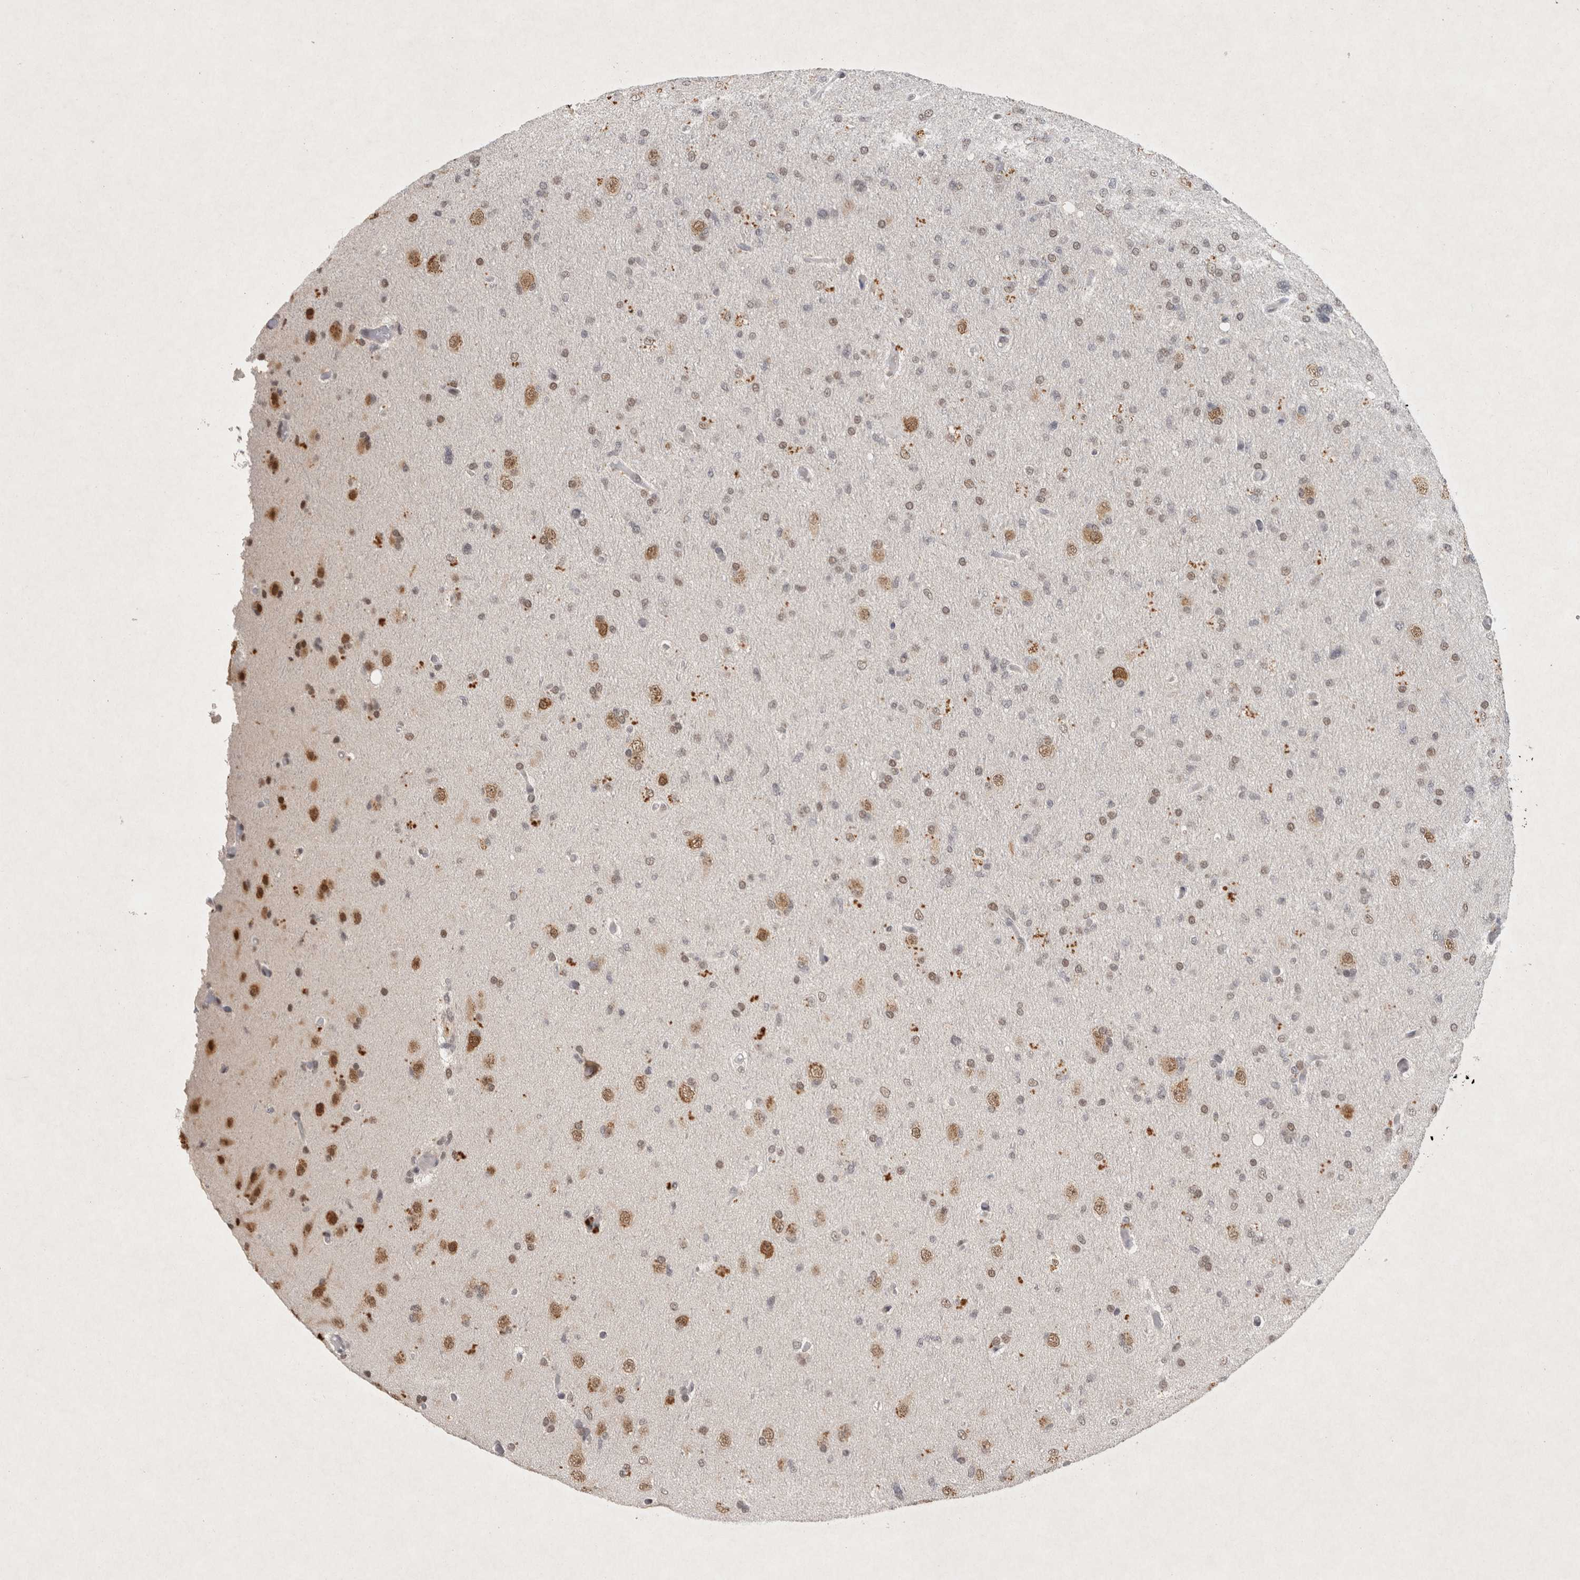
{"staining": {"intensity": "strong", "quantity": "<25%", "location": "nuclear"}, "tissue": "glioma", "cell_type": "Tumor cells", "image_type": "cancer", "snomed": [{"axis": "morphology", "description": "Glioma, malignant, High grade"}, {"axis": "topography", "description": "Cerebral cortex"}], "caption": "High-power microscopy captured an immunohistochemistry (IHC) micrograph of glioma, revealing strong nuclear positivity in about <25% of tumor cells.", "gene": "XRCC5", "patient": {"sex": "female", "age": 36}}